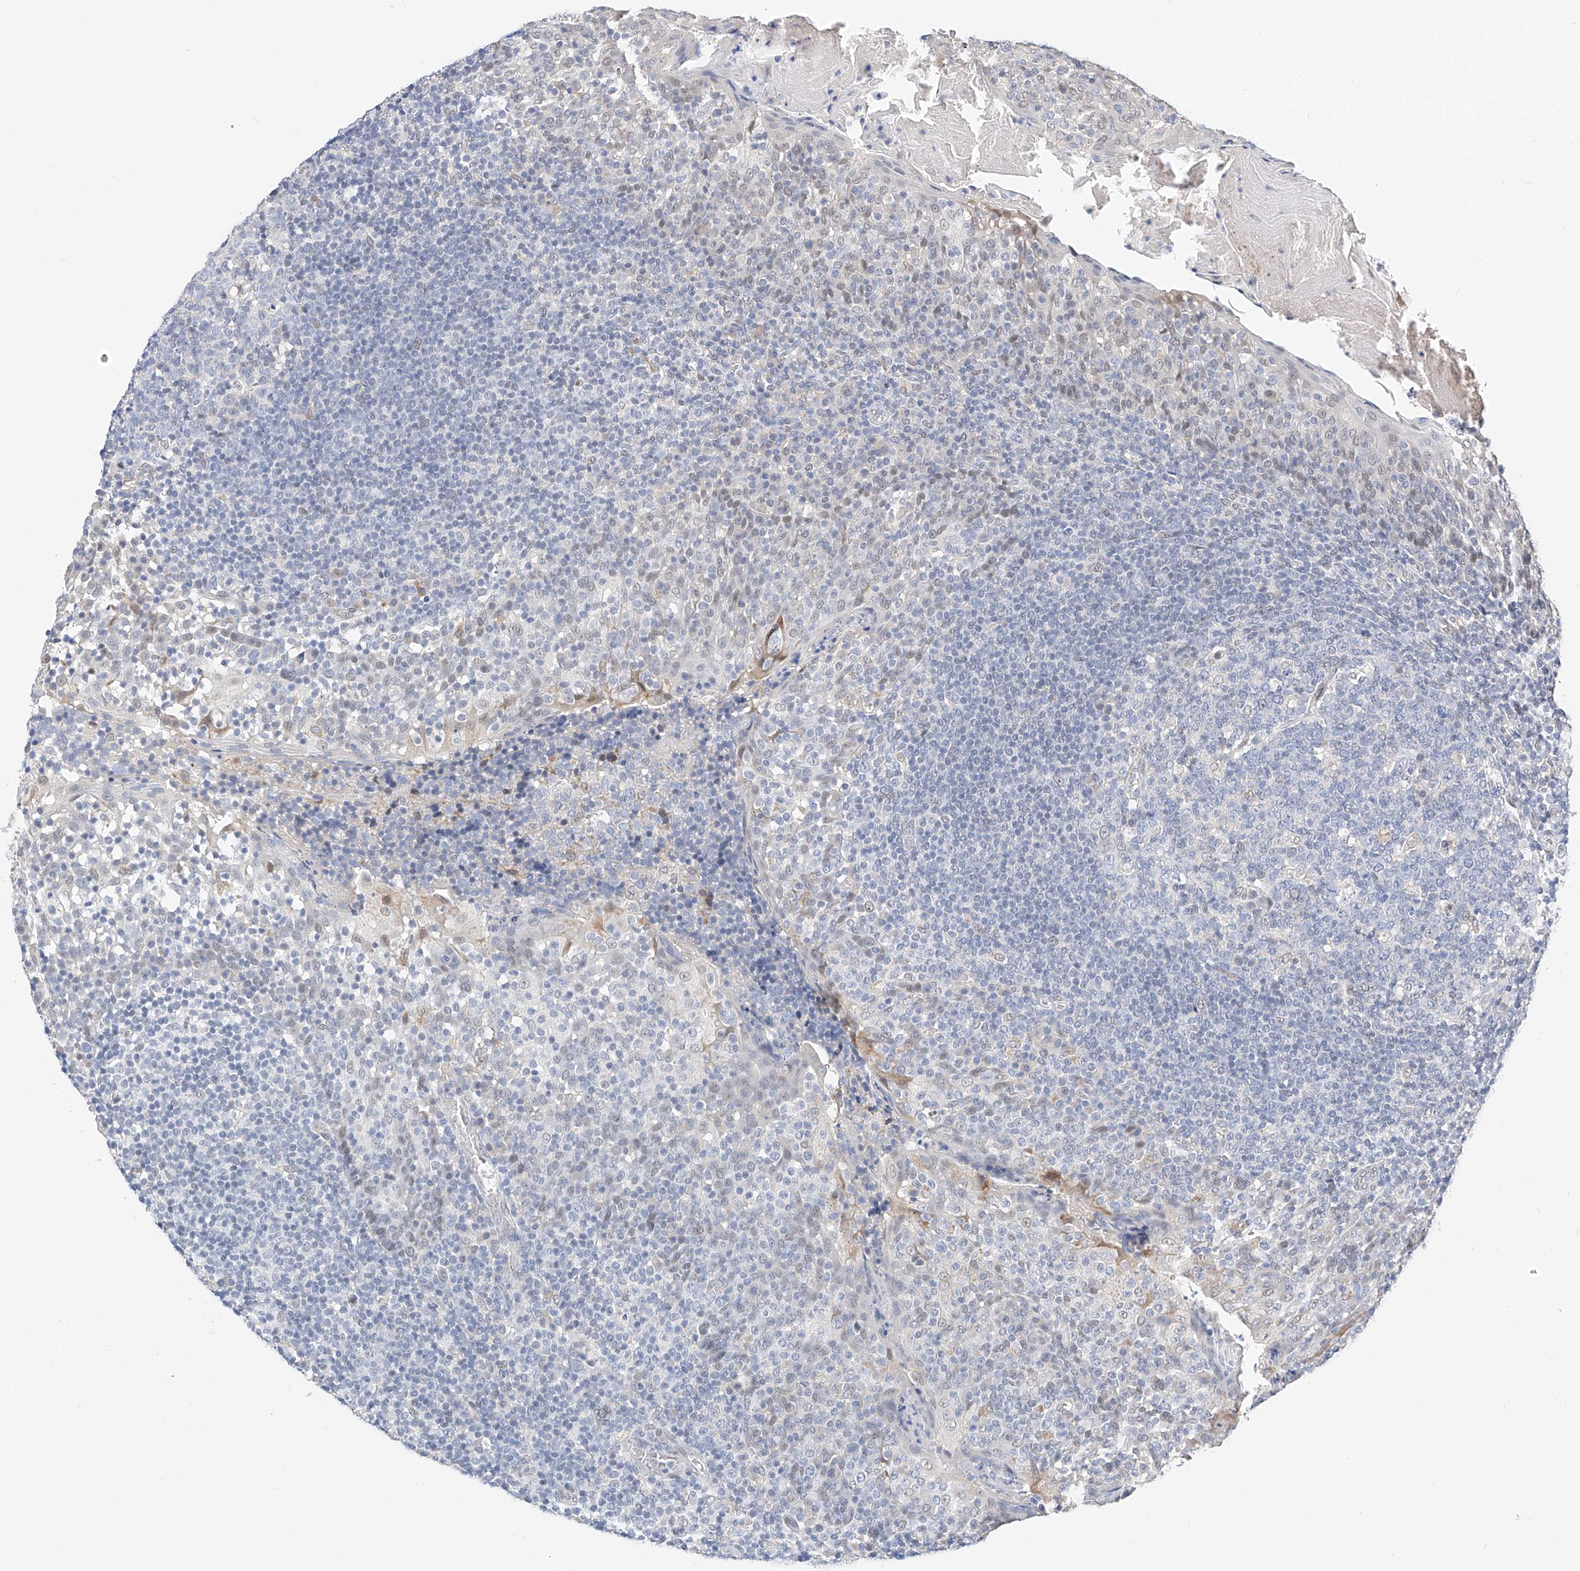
{"staining": {"intensity": "negative", "quantity": "none", "location": "none"}, "tissue": "tonsil", "cell_type": "Germinal center cells", "image_type": "normal", "snomed": [{"axis": "morphology", "description": "Normal tissue, NOS"}, {"axis": "topography", "description": "Tonsil"}], "caption": "Germinal center cells are negative for protein expression in unremarkable human tonsil. (Immunohistochemistry (ihc), brightfield microscopy, high magnification).", "gene": "KCNJ1", "patient": {"sex": "female", "age": 19}}